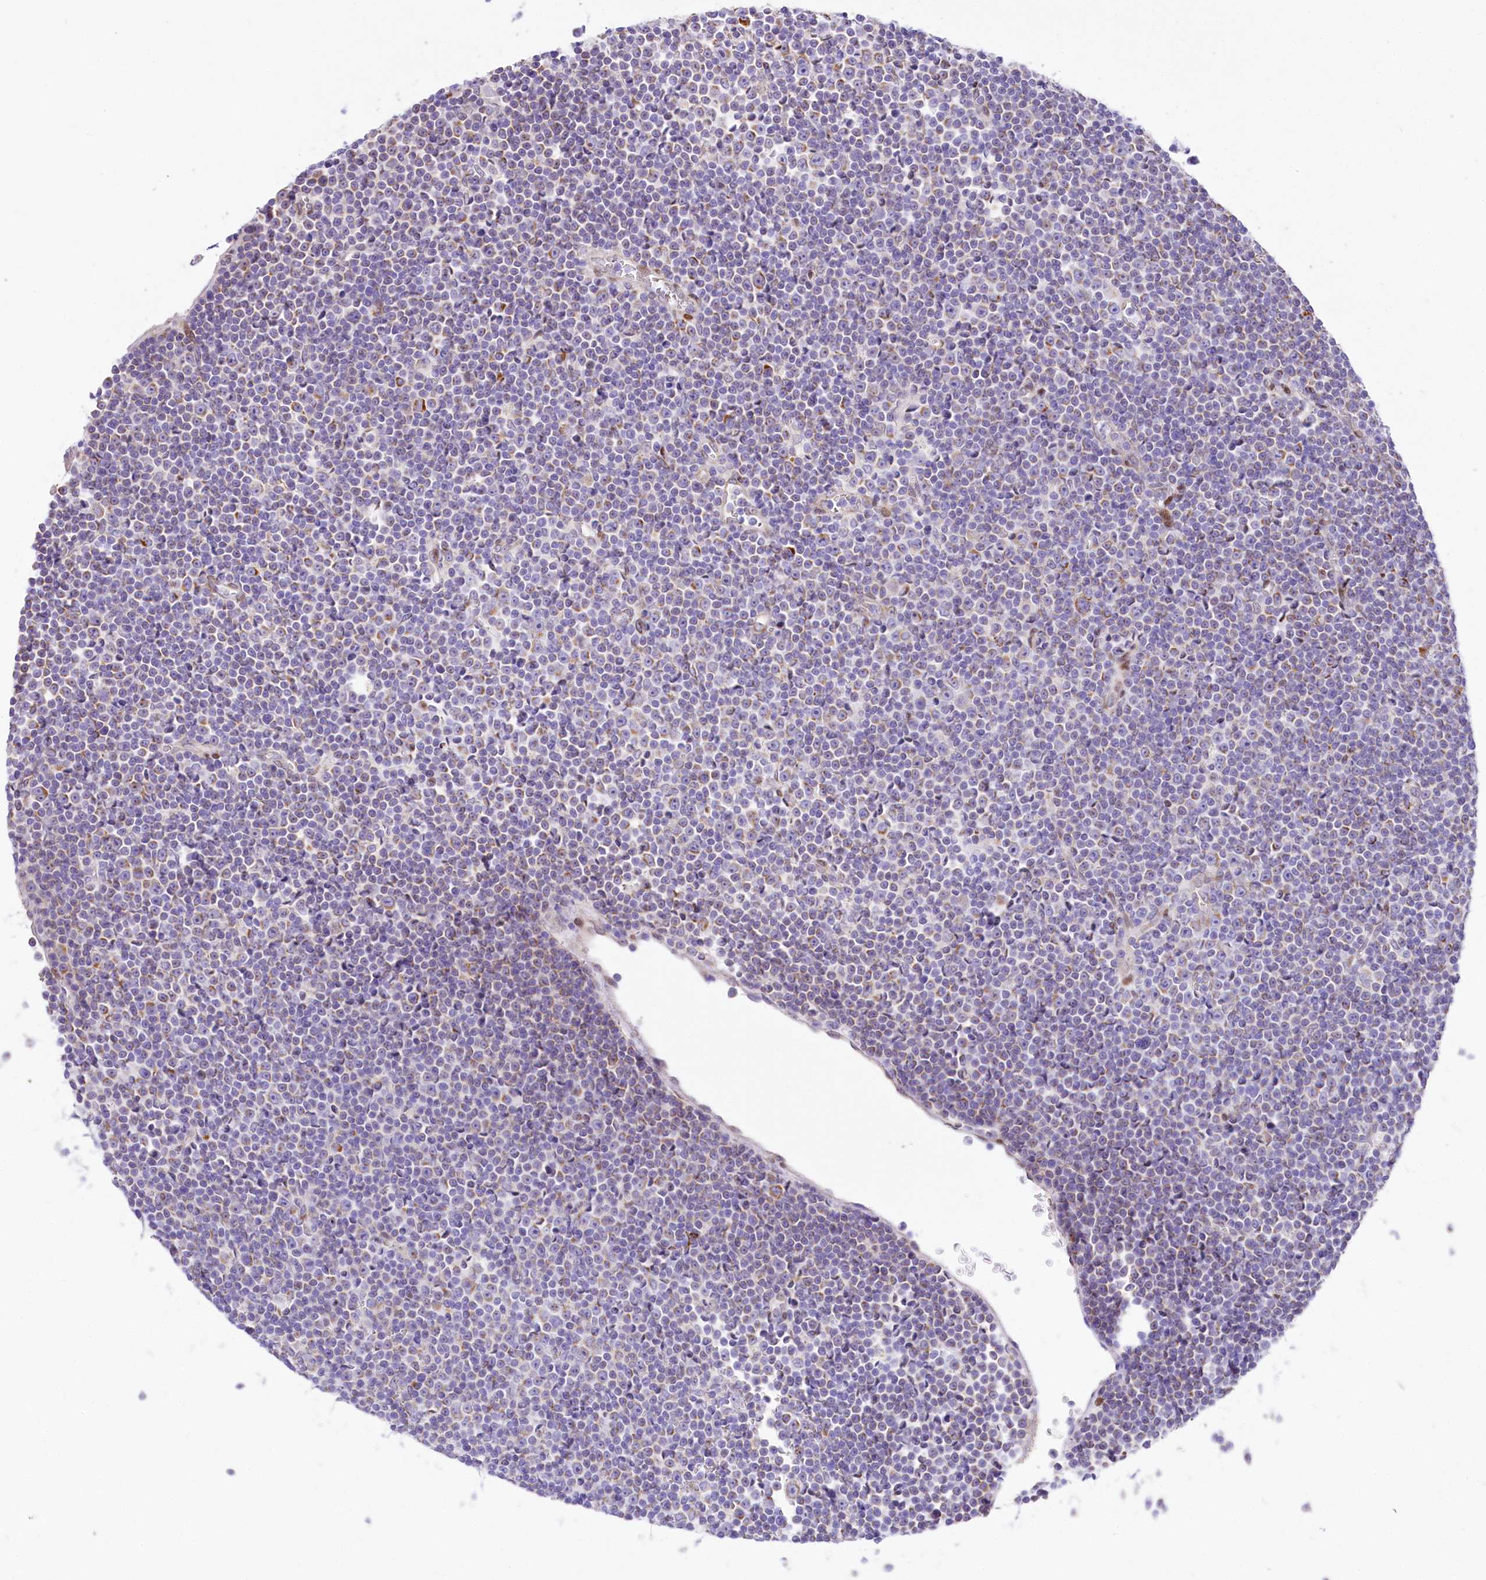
{"staining": {"intensity": "weak", "quantity": "<25%", "location": "cytoplasmic/membranous"}, "tissue": "lymphoma", "cell_type": "Tumor cells", "image_type": "cancer", "snomed": [{"axis": "morphology", "description": "Malignant lymphoma, non-Hodgkin's type, Low grade"}, {"axis": "topography", "description": "Lymph node"}], "caption": "IHC micrograph of neoplastic tissue: human lymphoma stained with DAB (3,3'-diaminobenzidine) demonstrates no significant protein positivity in tumor cells. (DAB (3,3'-diaminobenzidine) immunohistochemistry visualized using brightfield microscopy, high magnification).", "gene": "PPIP5K2", "patient": {"sex": "female", "age": 67}}